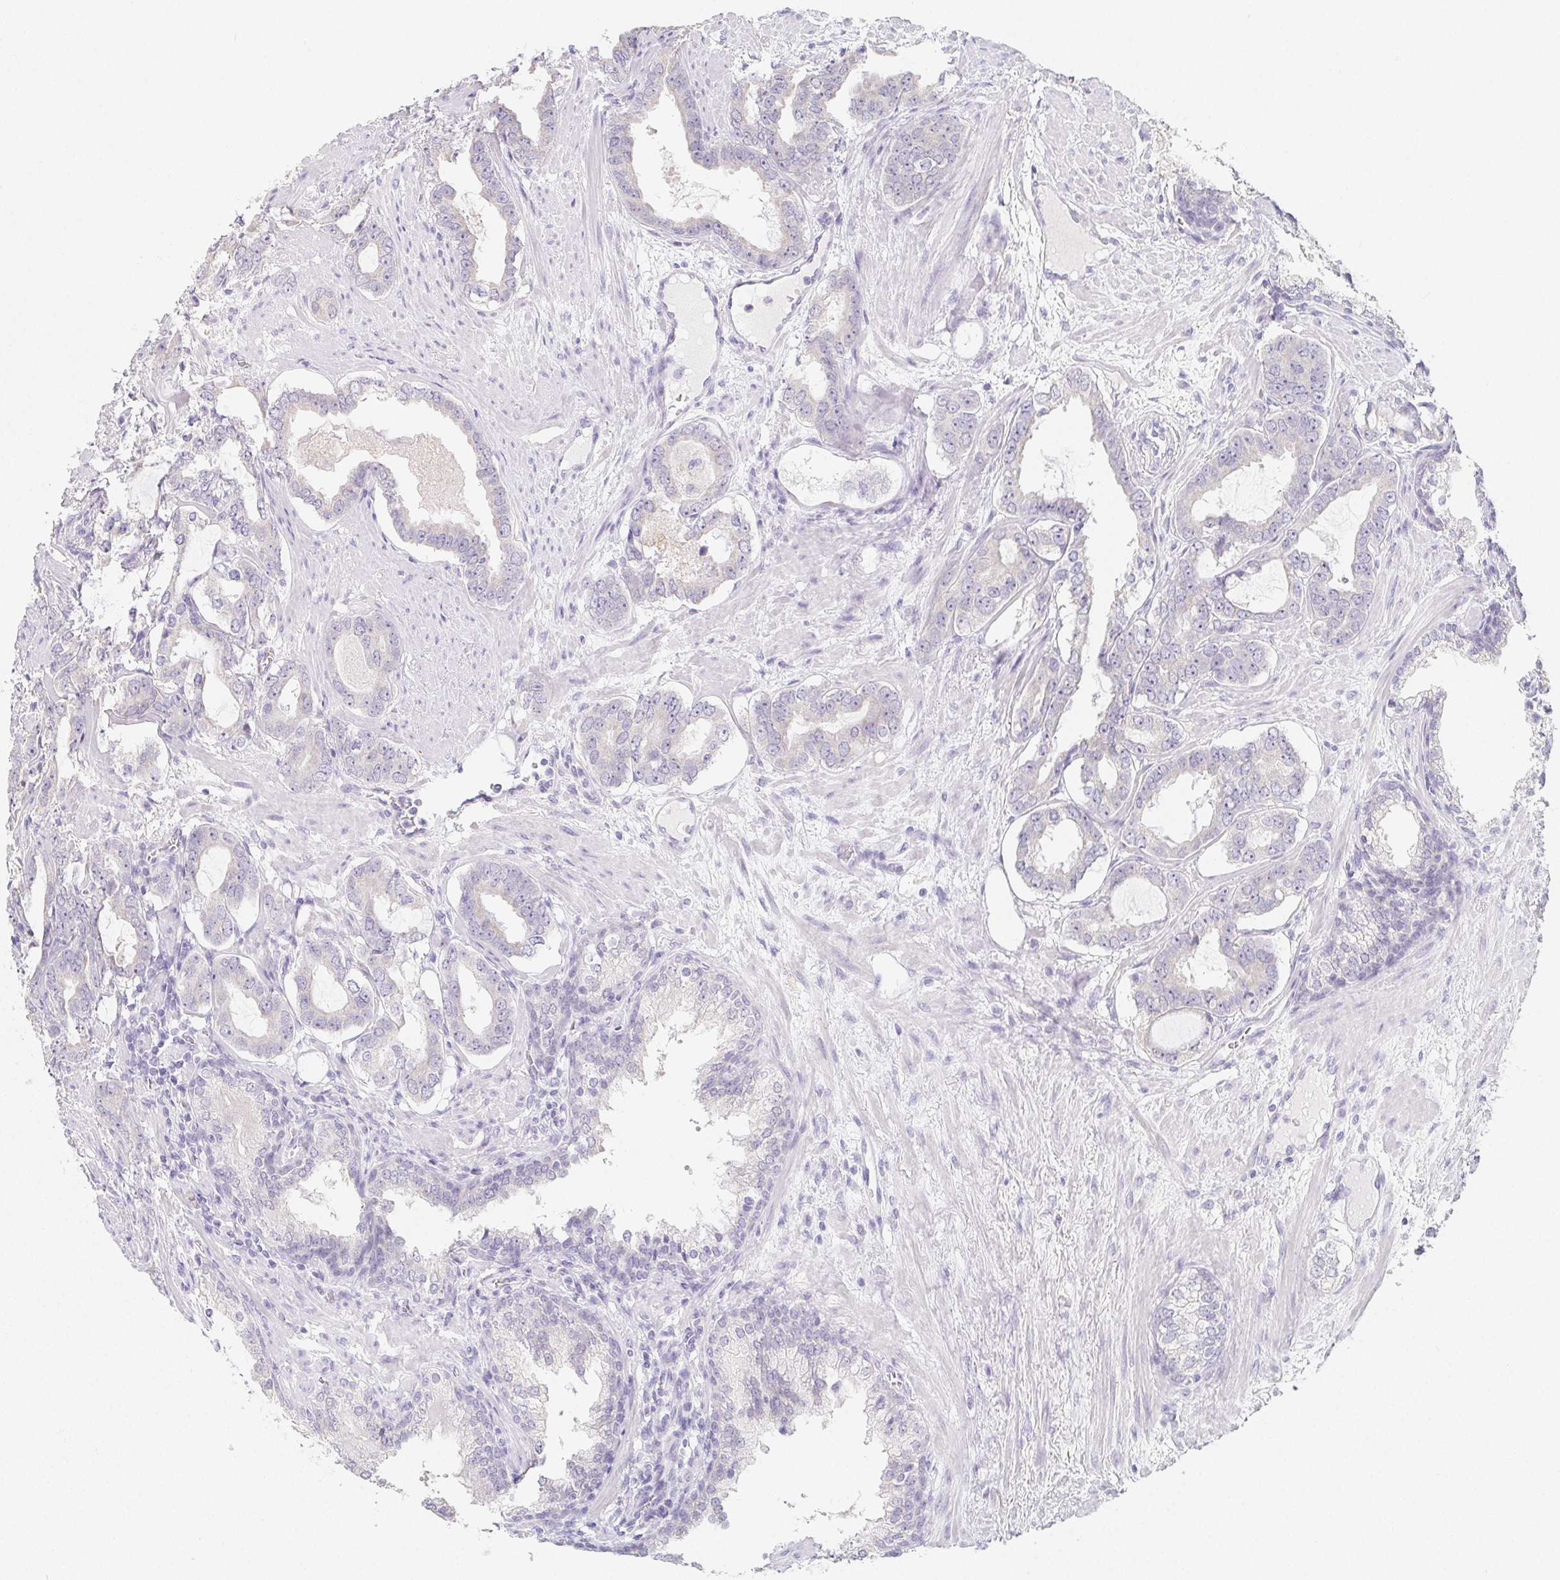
{"staining": {"intensity": "negative", "quantity": "none", "location": "none"}, "tissue": "prostate cancer", "cell_type": "Tumor cells", "image_type": "cancer", "snomed": [{"axis": "morphology", "description": "Adenocarcinoma, High grade"}, {"axis": "topography", "description": "Prostate"}], "caption": "Immunohistochemistry micrograph of neoplastic tissue: human adenocarcinoma (high-grade) (prostate) stained with DAB shows no significant protein positivity in tumor cells.", "gene": "GLIPR1L1", "patient": {"sex": "male", "age": 75}}